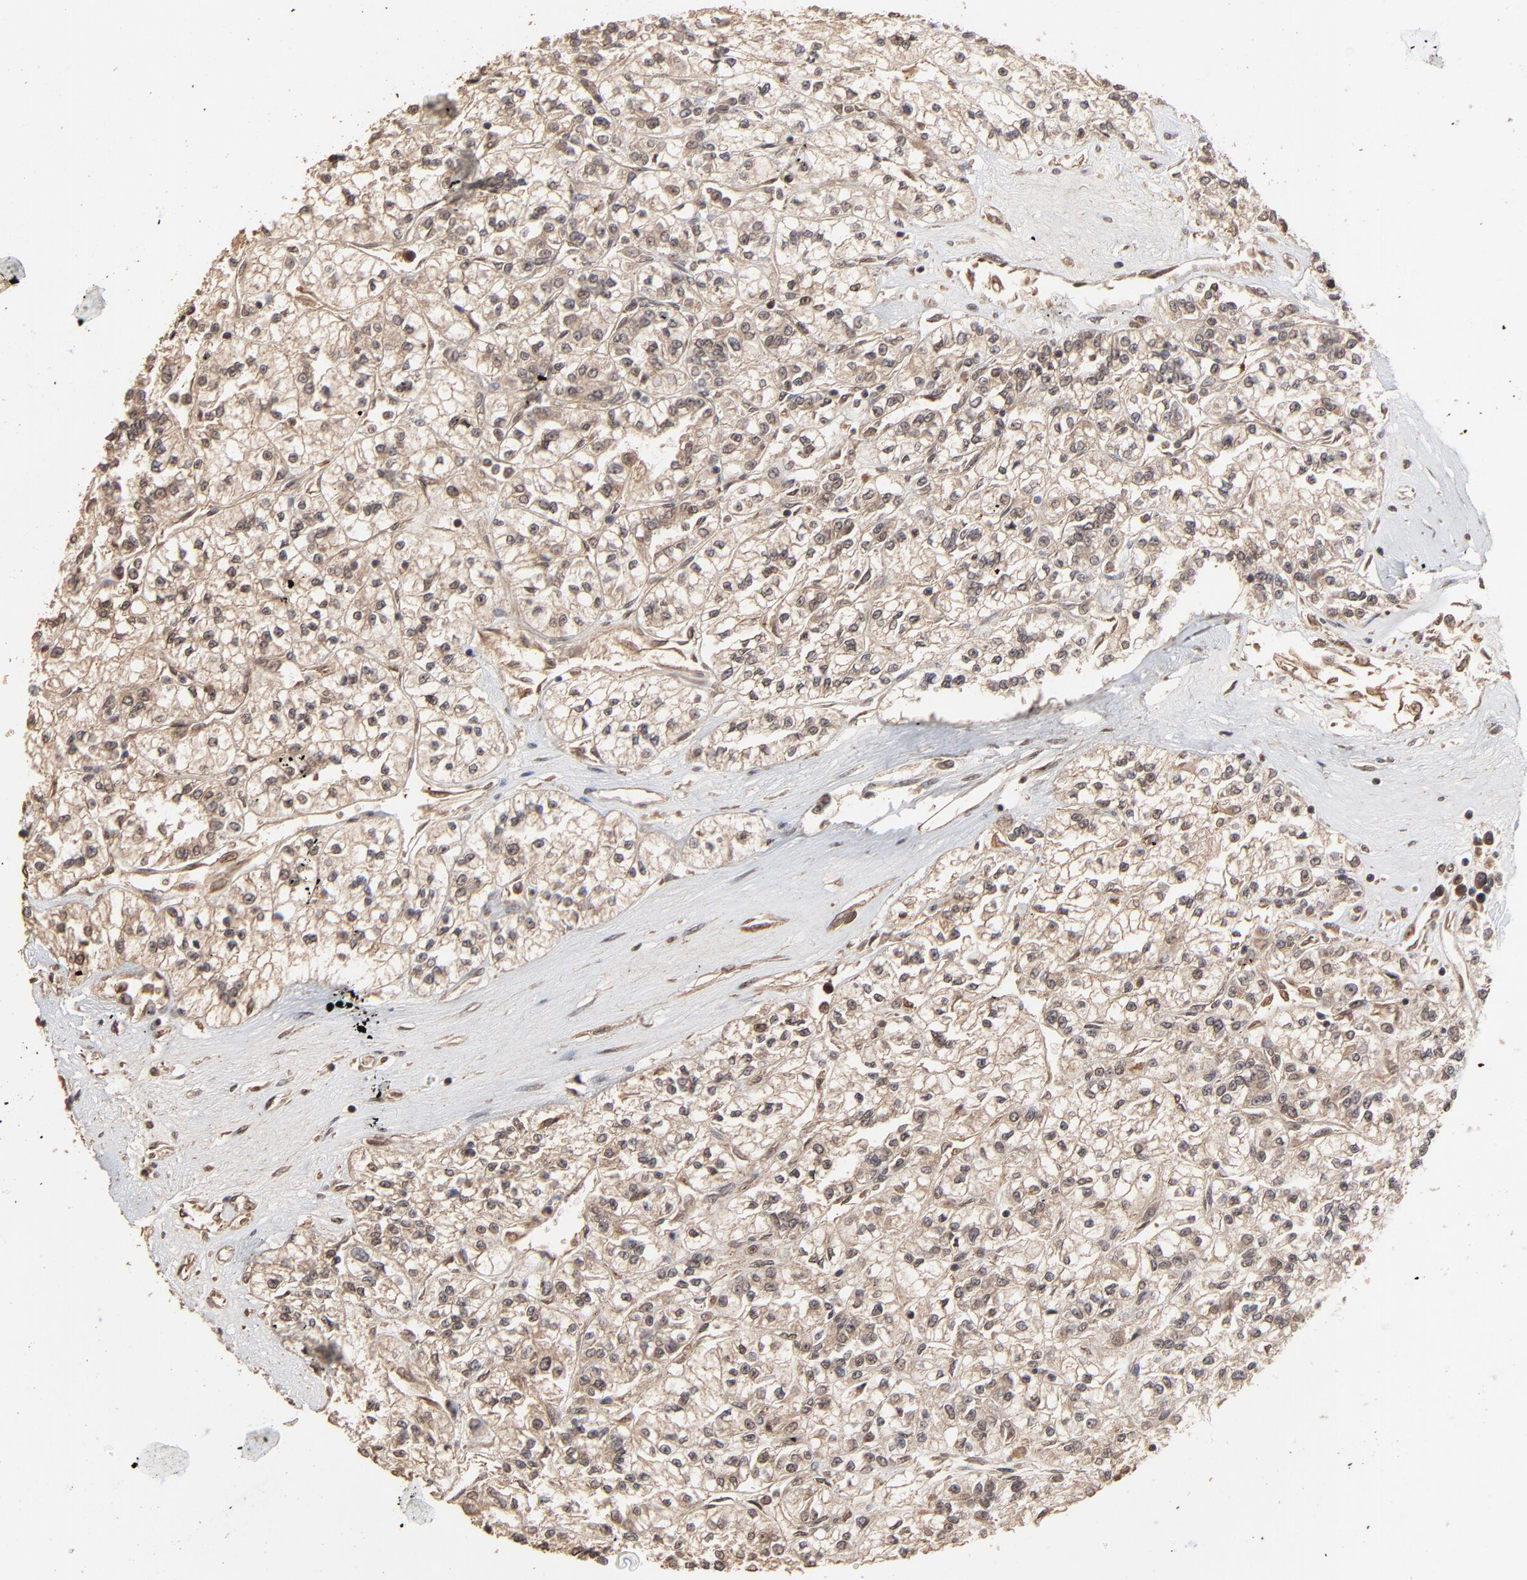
{"staining": {"intensity": "moderate", "quantity": ">75%", "location": "cytoplasmic/membranous,nuclear"}, "tissue": "renal cancer", "cell_type": "Tumor cells", "image_type": "cancer", "snomed": [{"axis": "morphology", "description": "Adenocarcinoma, NOS"}, {"axis": "topography", "description": "Kidney"}], "caption": "A brown stain shows moderate cytoplasmic/membranous and nuclear staining of a protein in human adenocarcinoma (renal) tumor cells.", "gene": "FAM227A", "patient": {"sex": "female", "age": 76}}